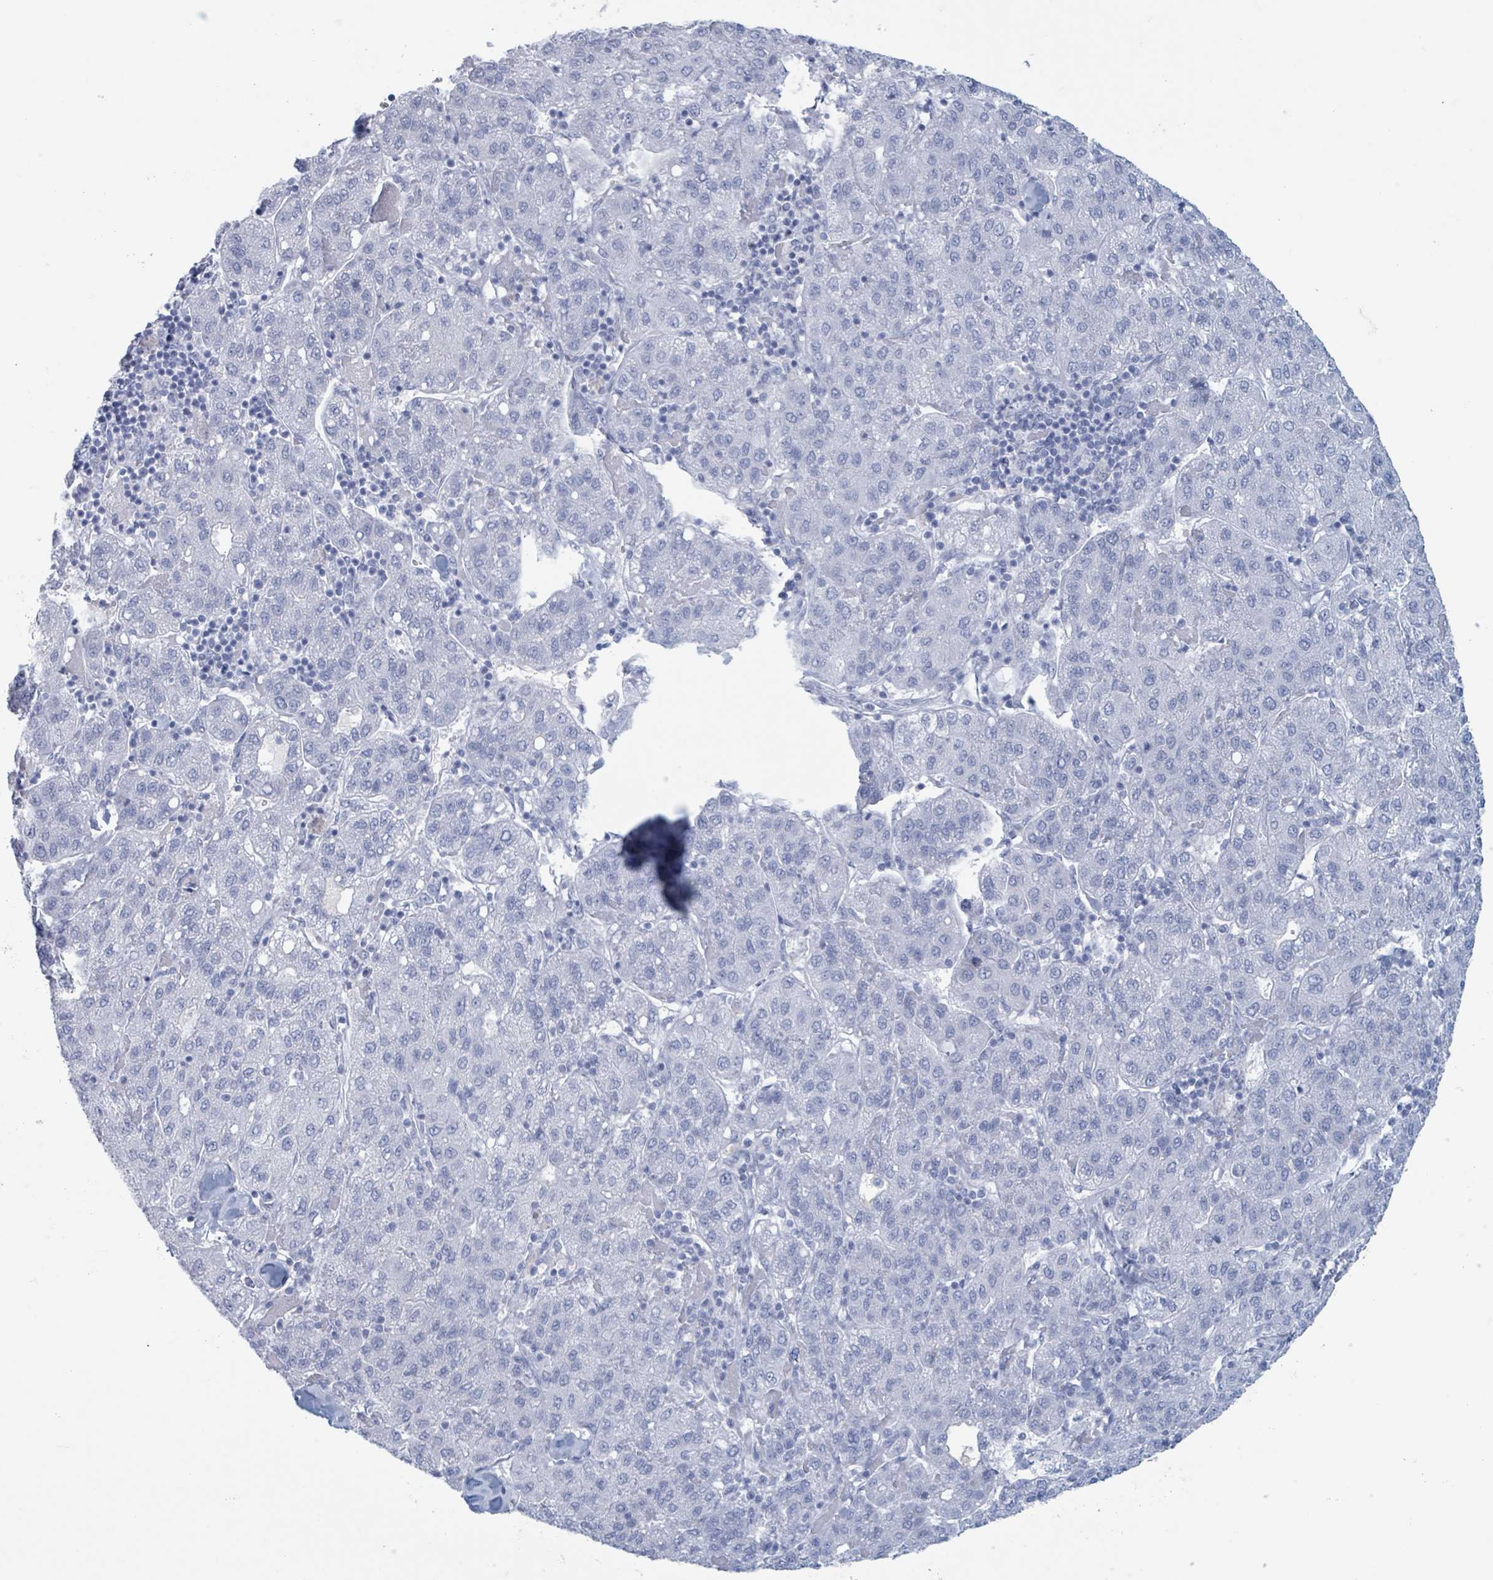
{"staining": {"intensity": "negative", "quantity": "none", "location": "none"}, "tissue": "liver cancer", "cell_type": "Tumor cells", "image_type": "cancer", "snomed": [{"axis": "morphology", "description": "Carcinoma, Hepatocellular, NOS"}, {"axis": "topography", "description": "Liver"}], "caption": "Human liver cancer (hepatocellular carcinoma) stained for a protein using immunohistochemistry (IHC) displays no staining in tumor cells.", "gene": "KLK4", "patient": {"sex": "male", "age": 65}}